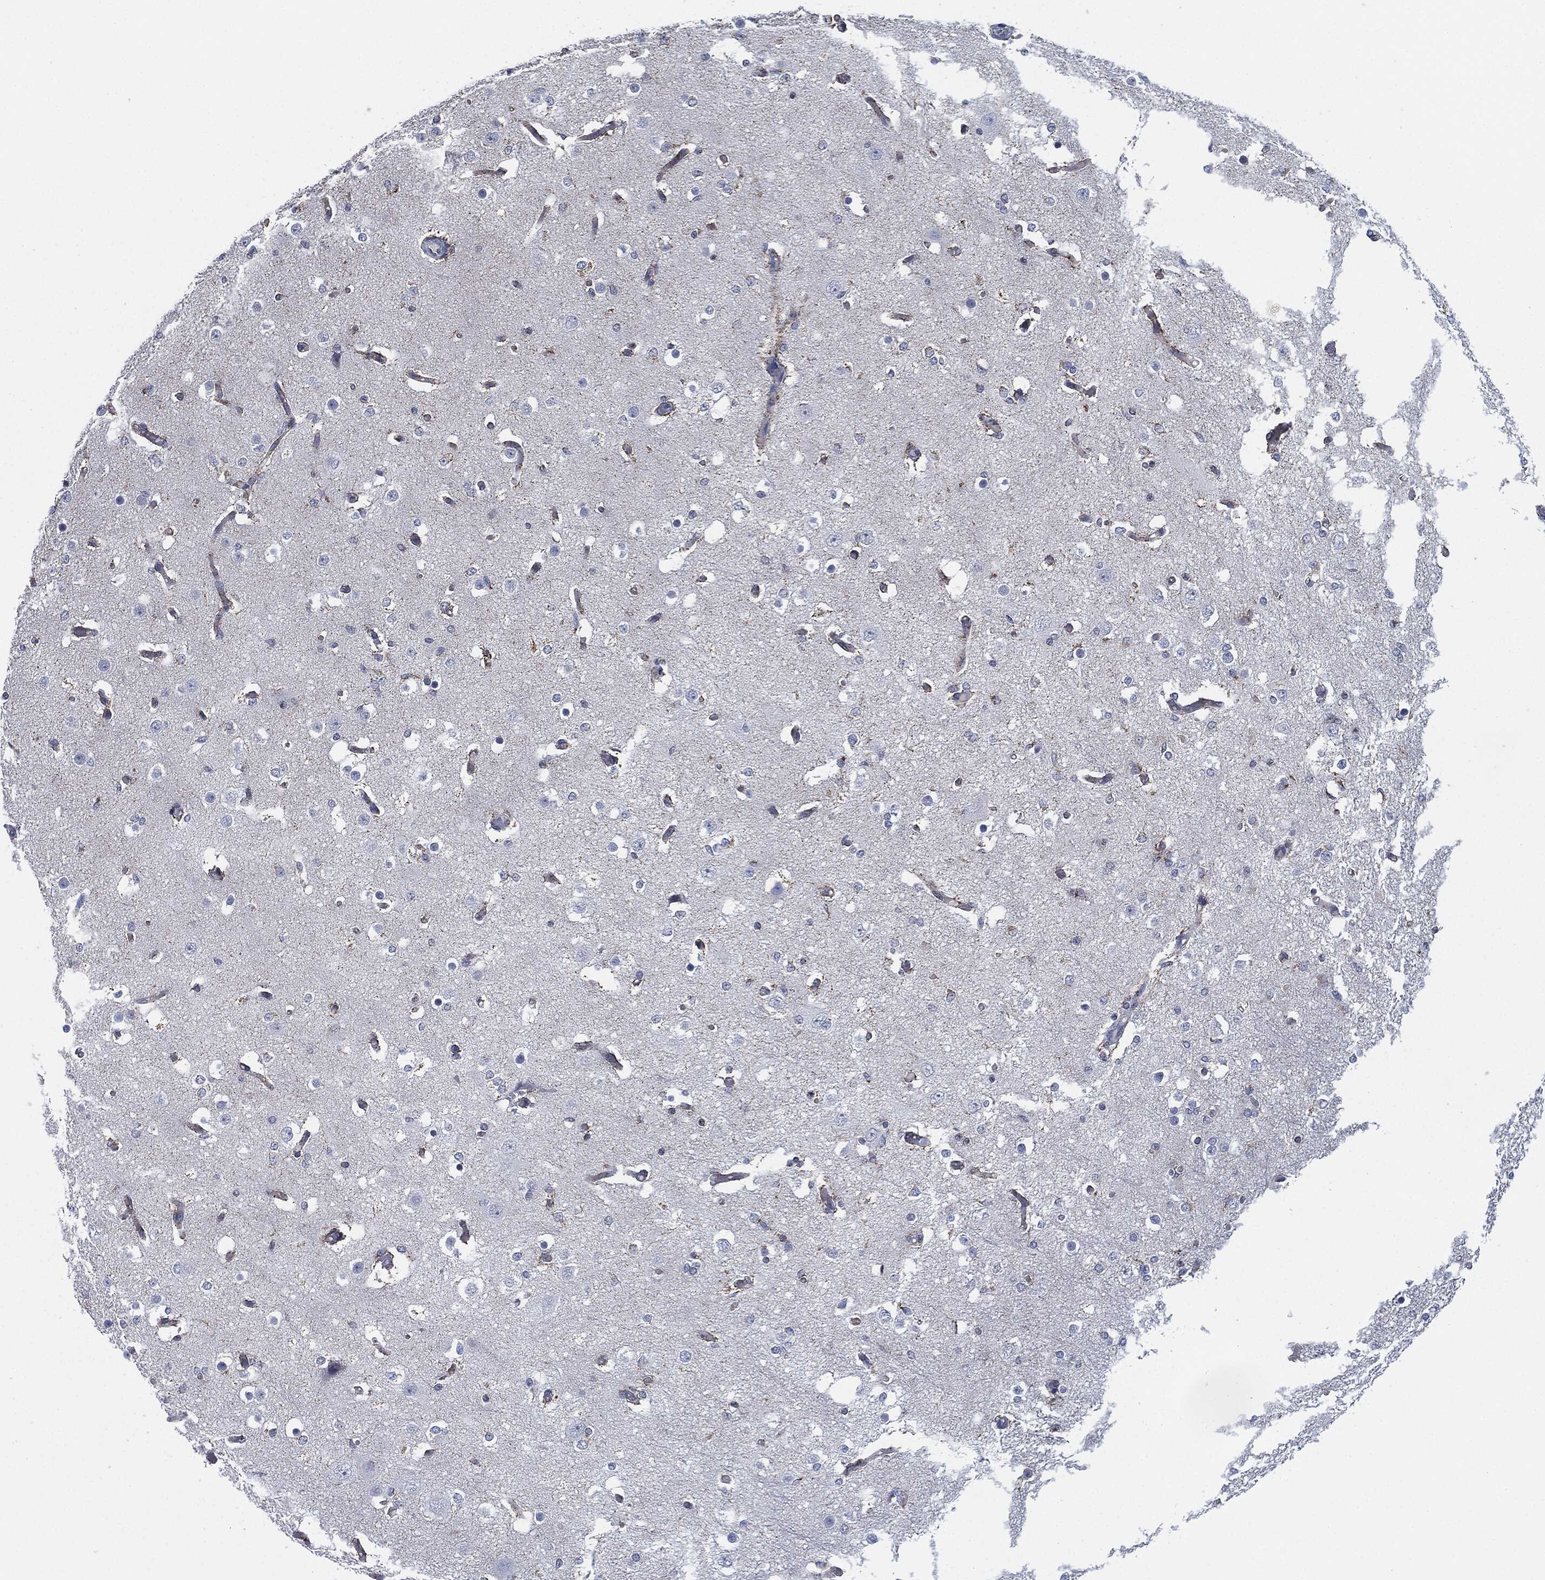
{"staining": {"intensity": "negative", "quantity": "none", "location": "none"}, "tissue": "cerebral cortex", "cell_type": "Endothelial cells", "image_type": "normal", "snomed": [{"axis": "morphology", "description": "Normal tissue, NOS"}, {"axis": "morphology", "description": "Inflammation, NOS"}, {"axis": "topography", "description": "Cerebral cortex"}], "caption": "Immunohistochemistry histopathology image of benign human cerebral cortex stained for a protein (brown), which reveals no staining in endothelial cells.", "gene": "SHROOM2", "patient": {"sex": "male", "age": 6}}